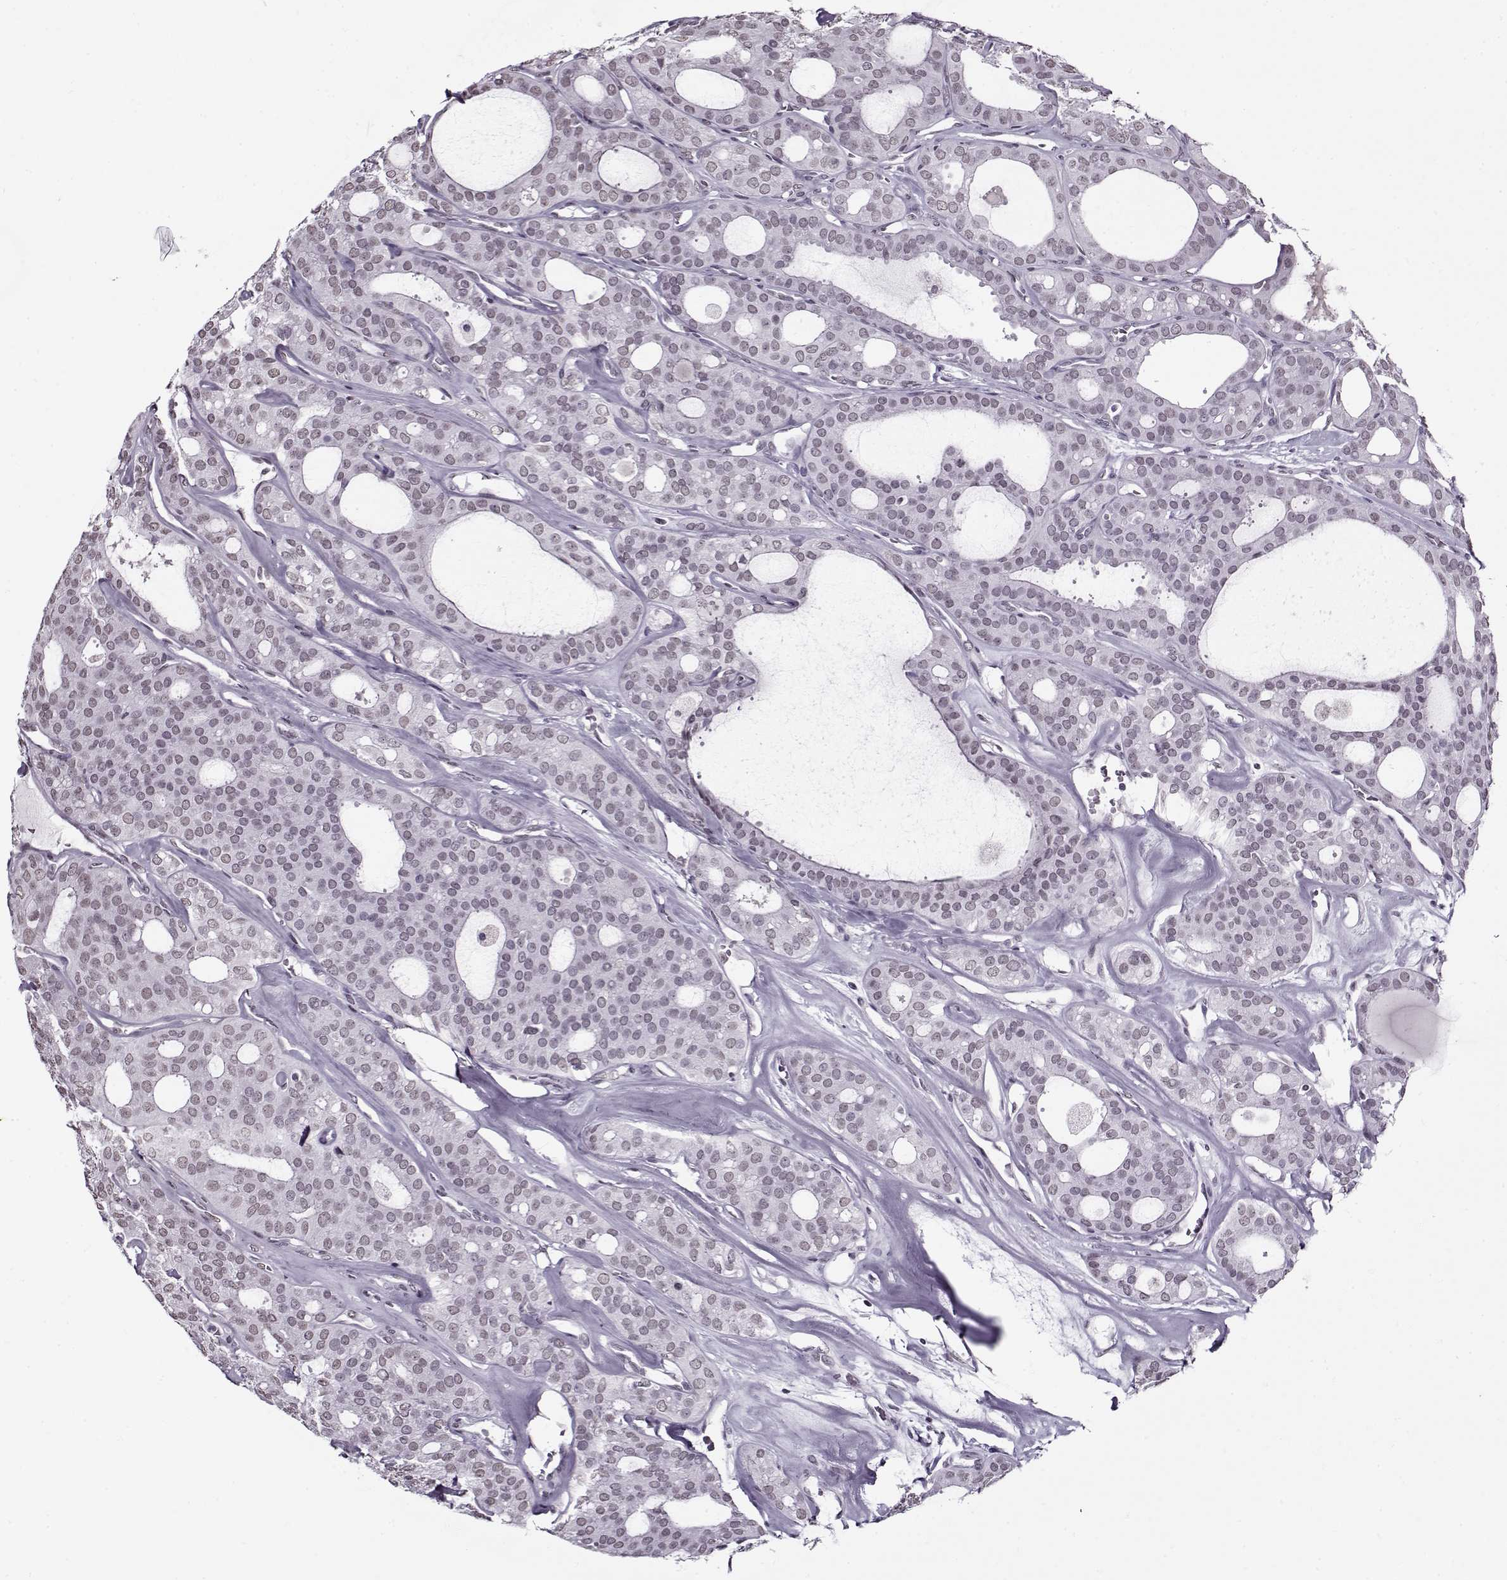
{"staining": {"intensity": "negative", "quantity": "none", "location": "none"}, "tissue": "thyroid cancer", "cell_type": "Tumor cells", "image_type": "cancer", "snomed": [{"axis": "morphology", "description": "Follicular adenoma carcinoma, NOS"}, {"axis": "topography", "description": "Thyroid gland"}], "caption": "High power microscopy micrograph of an immunohistochemistry histopathology image of thyroid follicular adenoma carcinoma, revealing no significant positivity in tumor cells. (DAB (3,3'-diaminobenzidine) immunohistochemistry visualized using brightfield microscopy, high magnification).", "gene": "PRMT8", "patient": {"sex": "male", "age": 75}}